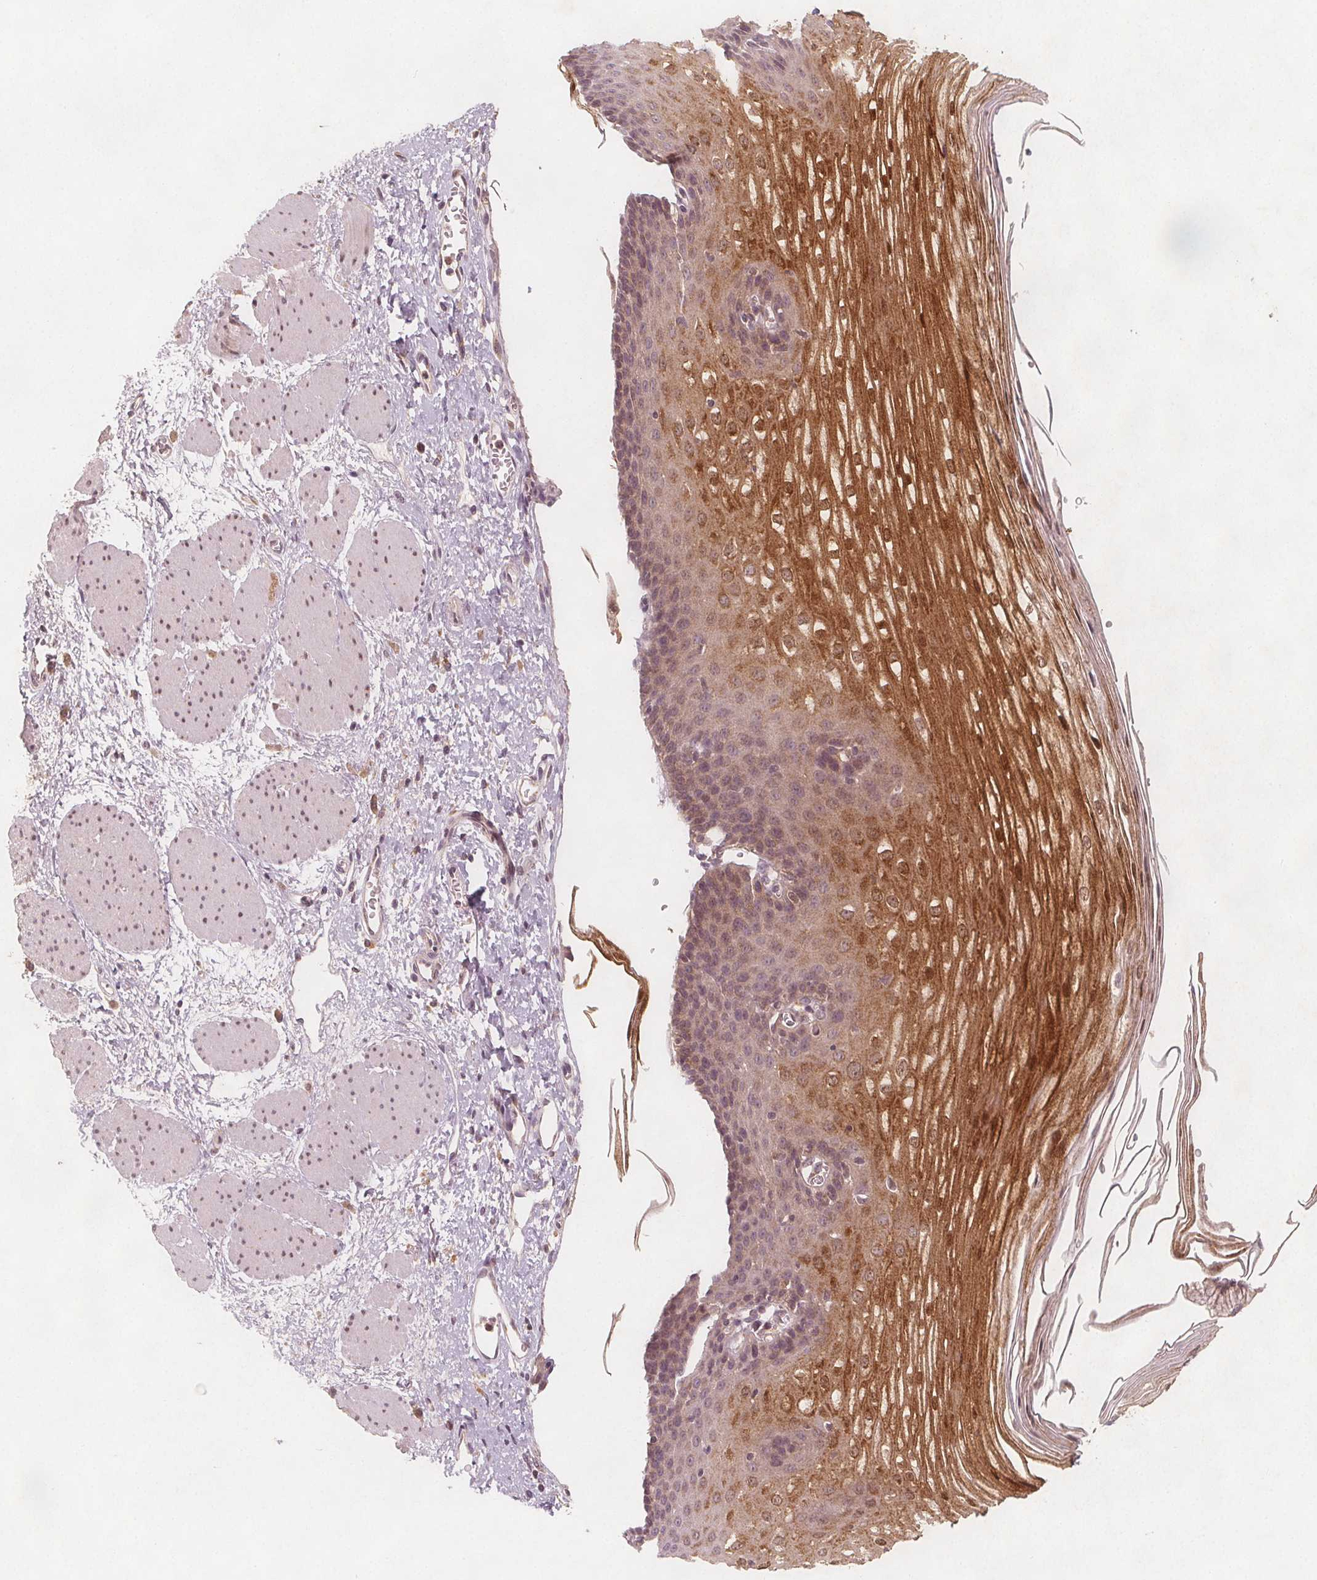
{"staining": {"intensity": "moderate", "quantity": "25%-75%", "location": "cytoplasmic/membranous,nuclear"}, "tissue": "esophagus", "cell_type": "Squamous epithelial cells", "image_type": "normal", "snomed": [{"axis": "morphology", "description": "Normal tissue, NOS"}, {"axis": "topography", "description": "Esophagus"}], "caption": "This image exhibits normal esophagus stained with immunohistochemistry to label a protein in brown. The cytoplasmic/membranous,nuclear of squamous epithelial cells show moderate positivity for the protein. Nuclei are counter-stained blue.", "gene": "NCSTN", "patient": {"sex": "male", "age": 62}}